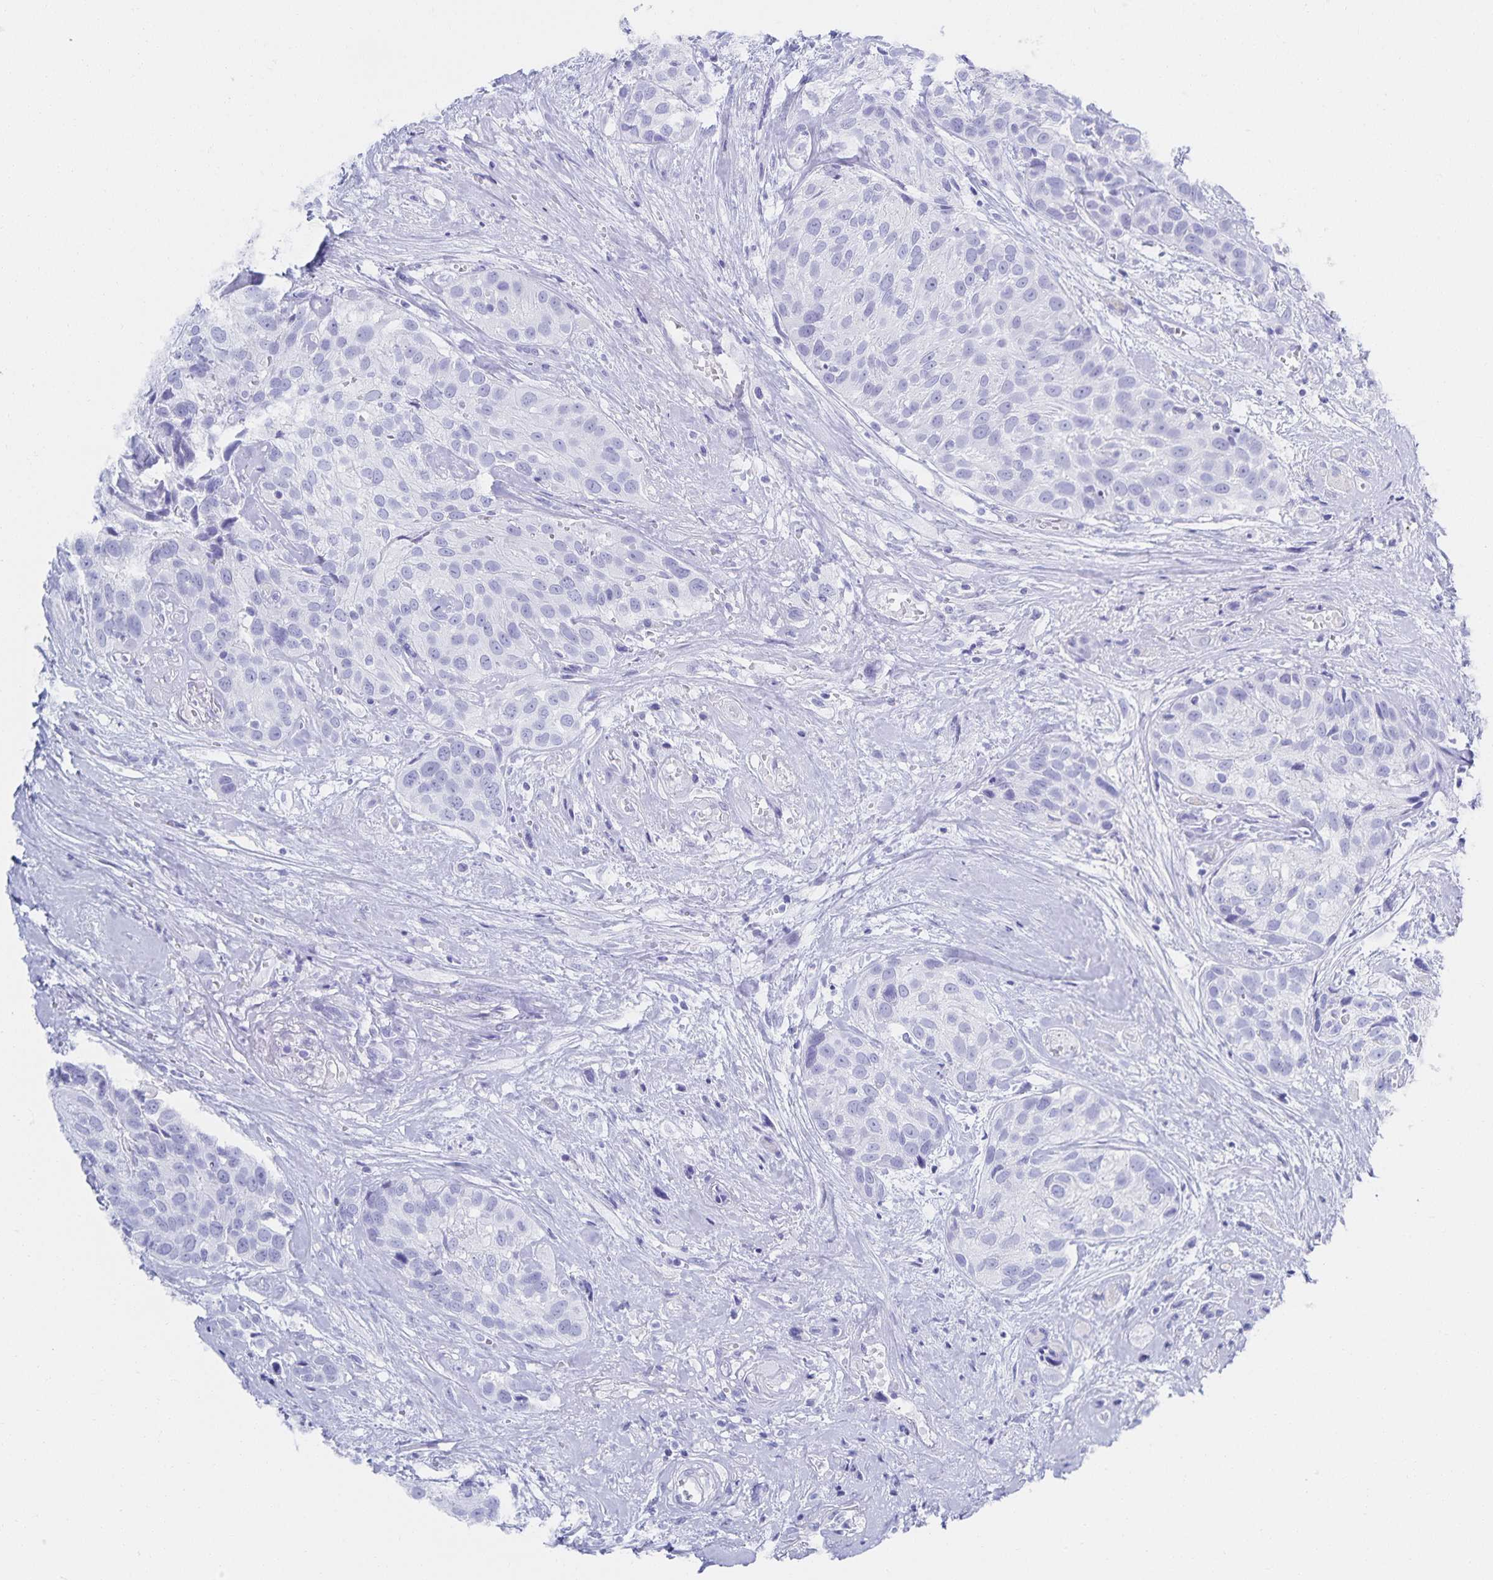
{"staining": {"intensity": "negative", "quantity": "none", "location": "none"}, "tissue": "head and neck cancer", "cell_type": "Tumor cells", "image_type": "cancer", "snomed": [{"axis": "morphology", "description": "Squamous cell carcinoma, NOS"}, {"axis": "topography", "description": "Head-Neck"}], "caption": "An image of human head and neck squamous cell carcinoma is negative for staining in tumor cells.", "gene": "SNTN", "patient": {"sex": "female", "age": 50}}